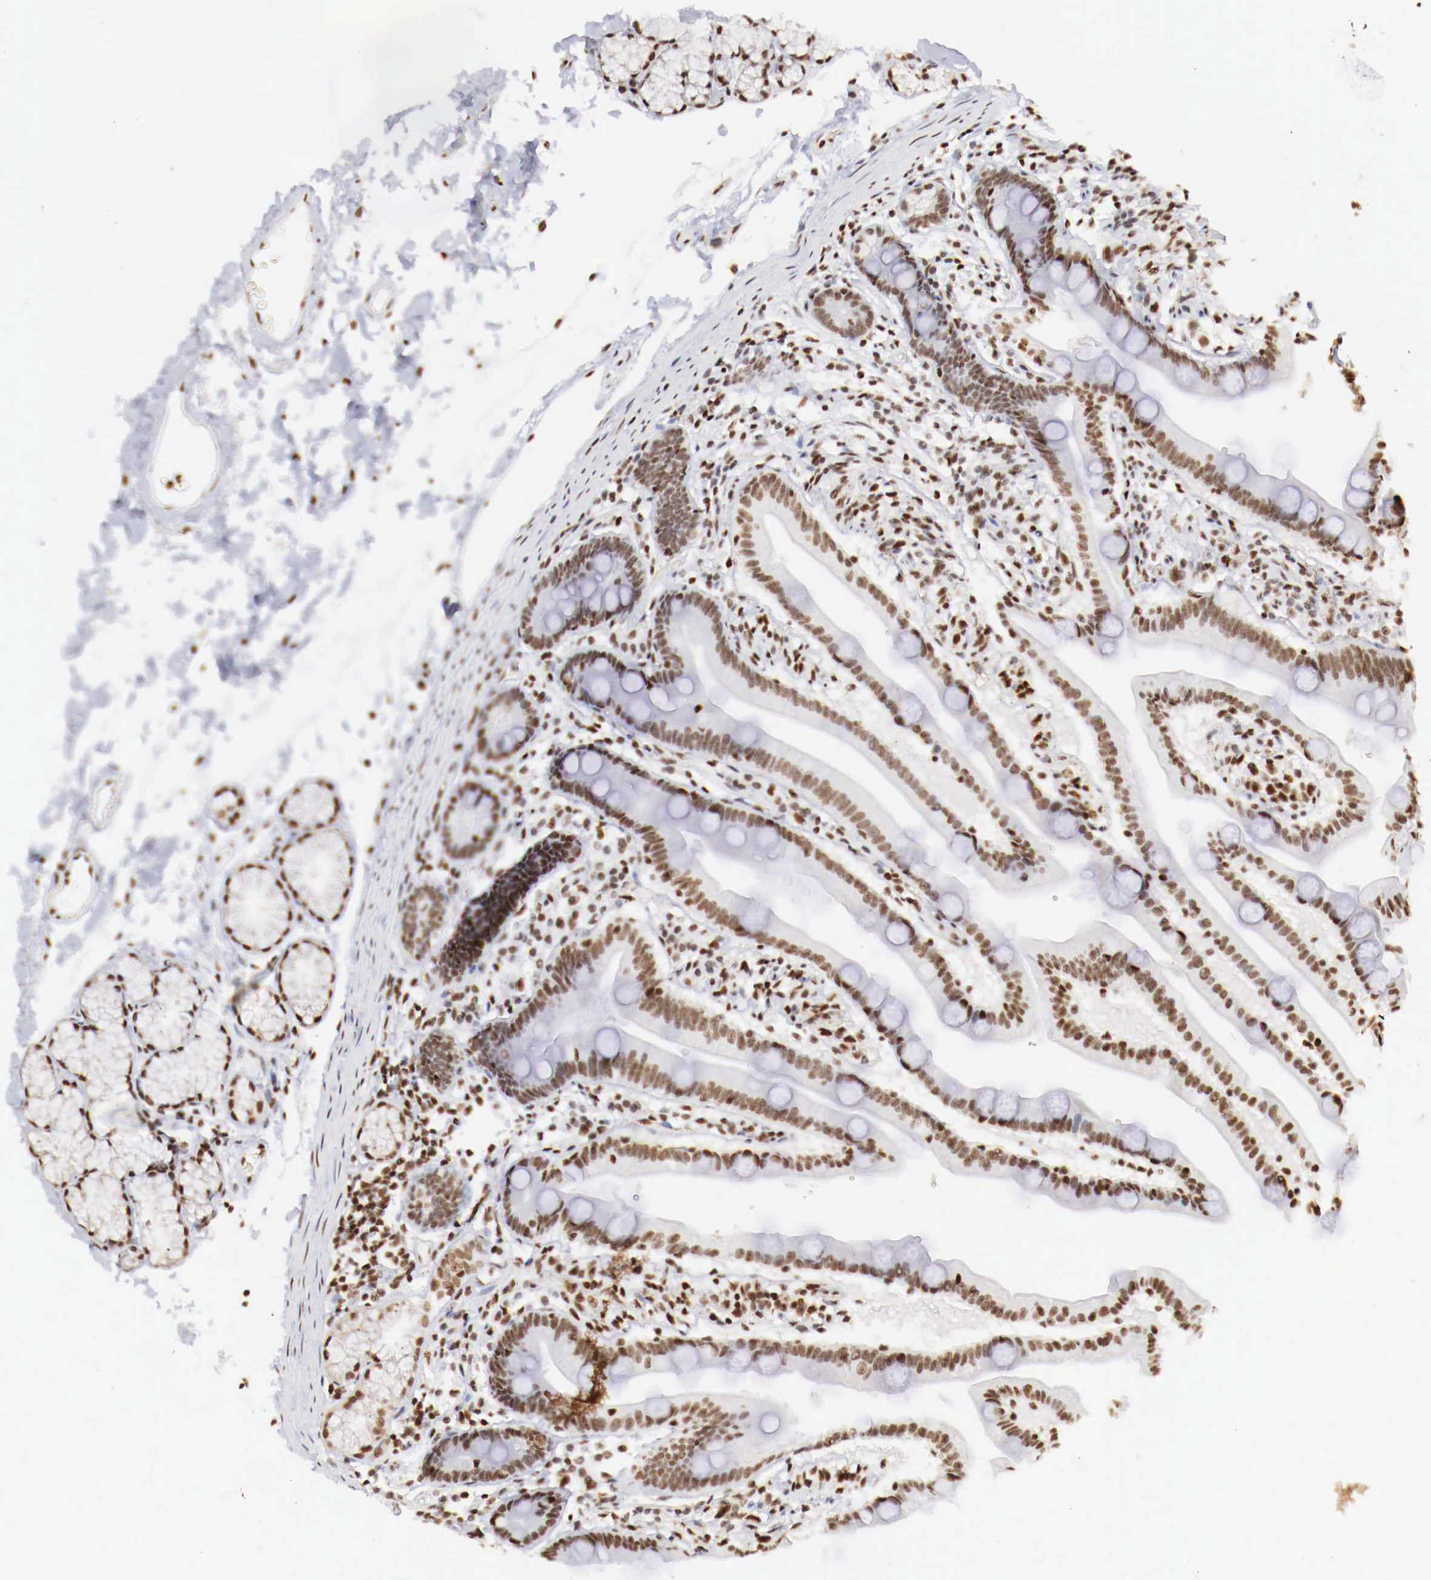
{"staining": {"intensity": "moderate", "quantity": ">75%", "location": "nuclear"}, "tissue": "duodenum", "cell_type": "Glandular cells", "image_type": "normal", "snomed": [{"axis": "morphology", "description": "Normal tissue, NOS"}, {"axis": "topography", "description": "Duodenum"}], "caption": "DAB immunohistochemical staining of benign duodenum shows moderate nuclear protein positivity in about >75% of glandular cells. The staining is performed using DAB brown chromogen to label protein expression. The nuclei are counter-stained blue using hematoxylin.", "gene": "MAX", "patient": {"sex": "female", "age": 77}}